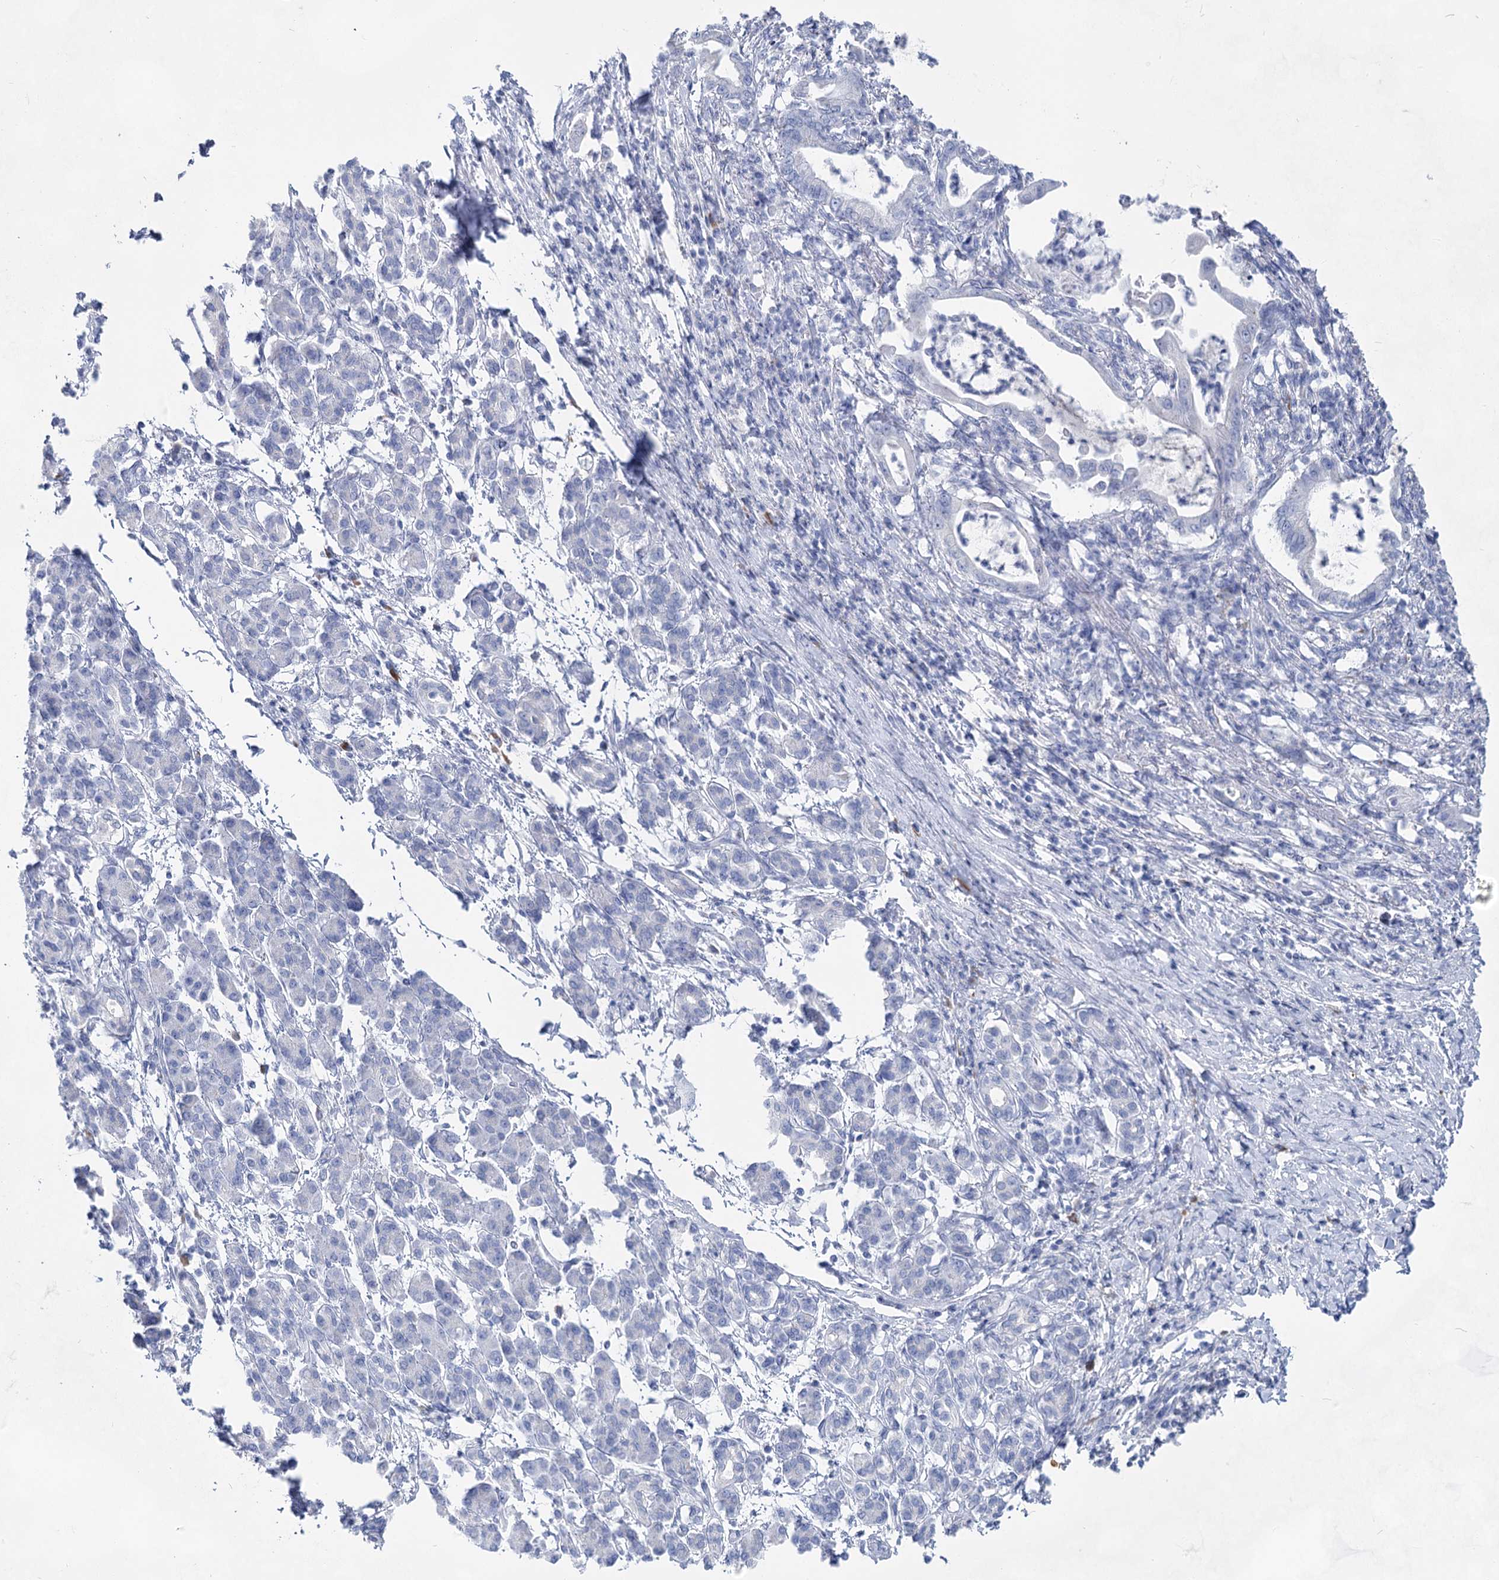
{"staining": {"intensity": "negative", "quantity": "none", "location": "none"}, "tissue": "pancreatic cancer", "cell_type": "Tumor cells", "image_type": "cancer", "snomed": [{"axis": "morphology", "description": "Adenocarcinoma, NOS"}, {"axis": "topography", "description": "Pancreas"}], "caption": "Immunohistochemistry histopathology image of neoplastic tissue: human pancreatic cancer (adenocarcinoma) stained with DAB reveals no significant protein expression in tumor cells.", "gene": "ACRV1", "patient": {"sex": "female", "age": 55}}